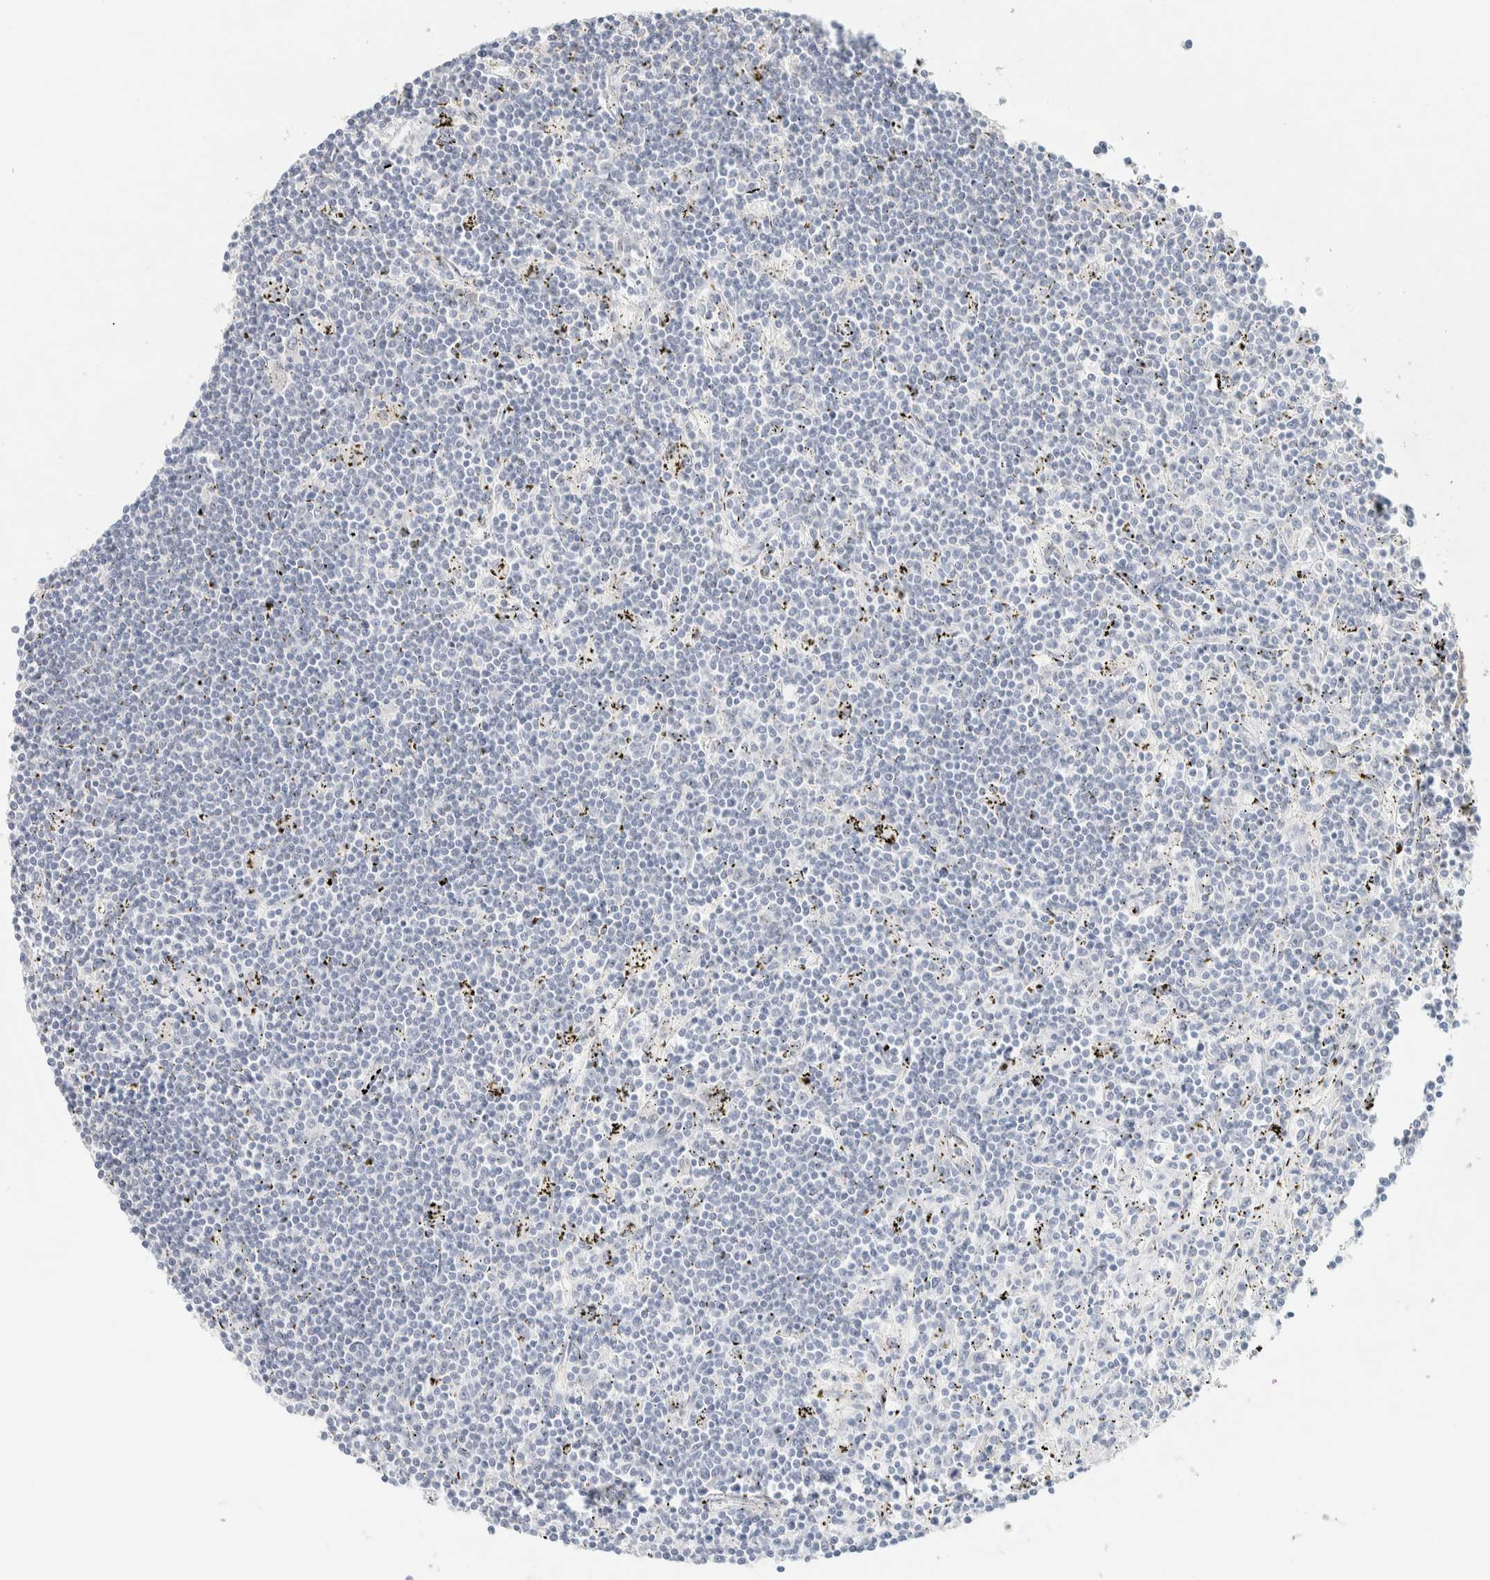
{"staining": {"intensity": "negative", "quantity": "none", "location": "none"}, "tissue": "lymphoma", "cell_type": "Tumor cells", "image_type": "cancer", "snomed": [{"axis": "morphology", "description": "Malignant lymphoma, non-Hodgkin's type, Low grade"}, {"axis": "topography", "description": "Spleen"}], "caption": "A high-resolution photomicrograph shows immunohistochemistry (IHC) staining of lymphoma, which reveals no significant staining in tumor cells.", "gene": "SPNS3", "patient": {"sex": "male", "age": 76}}